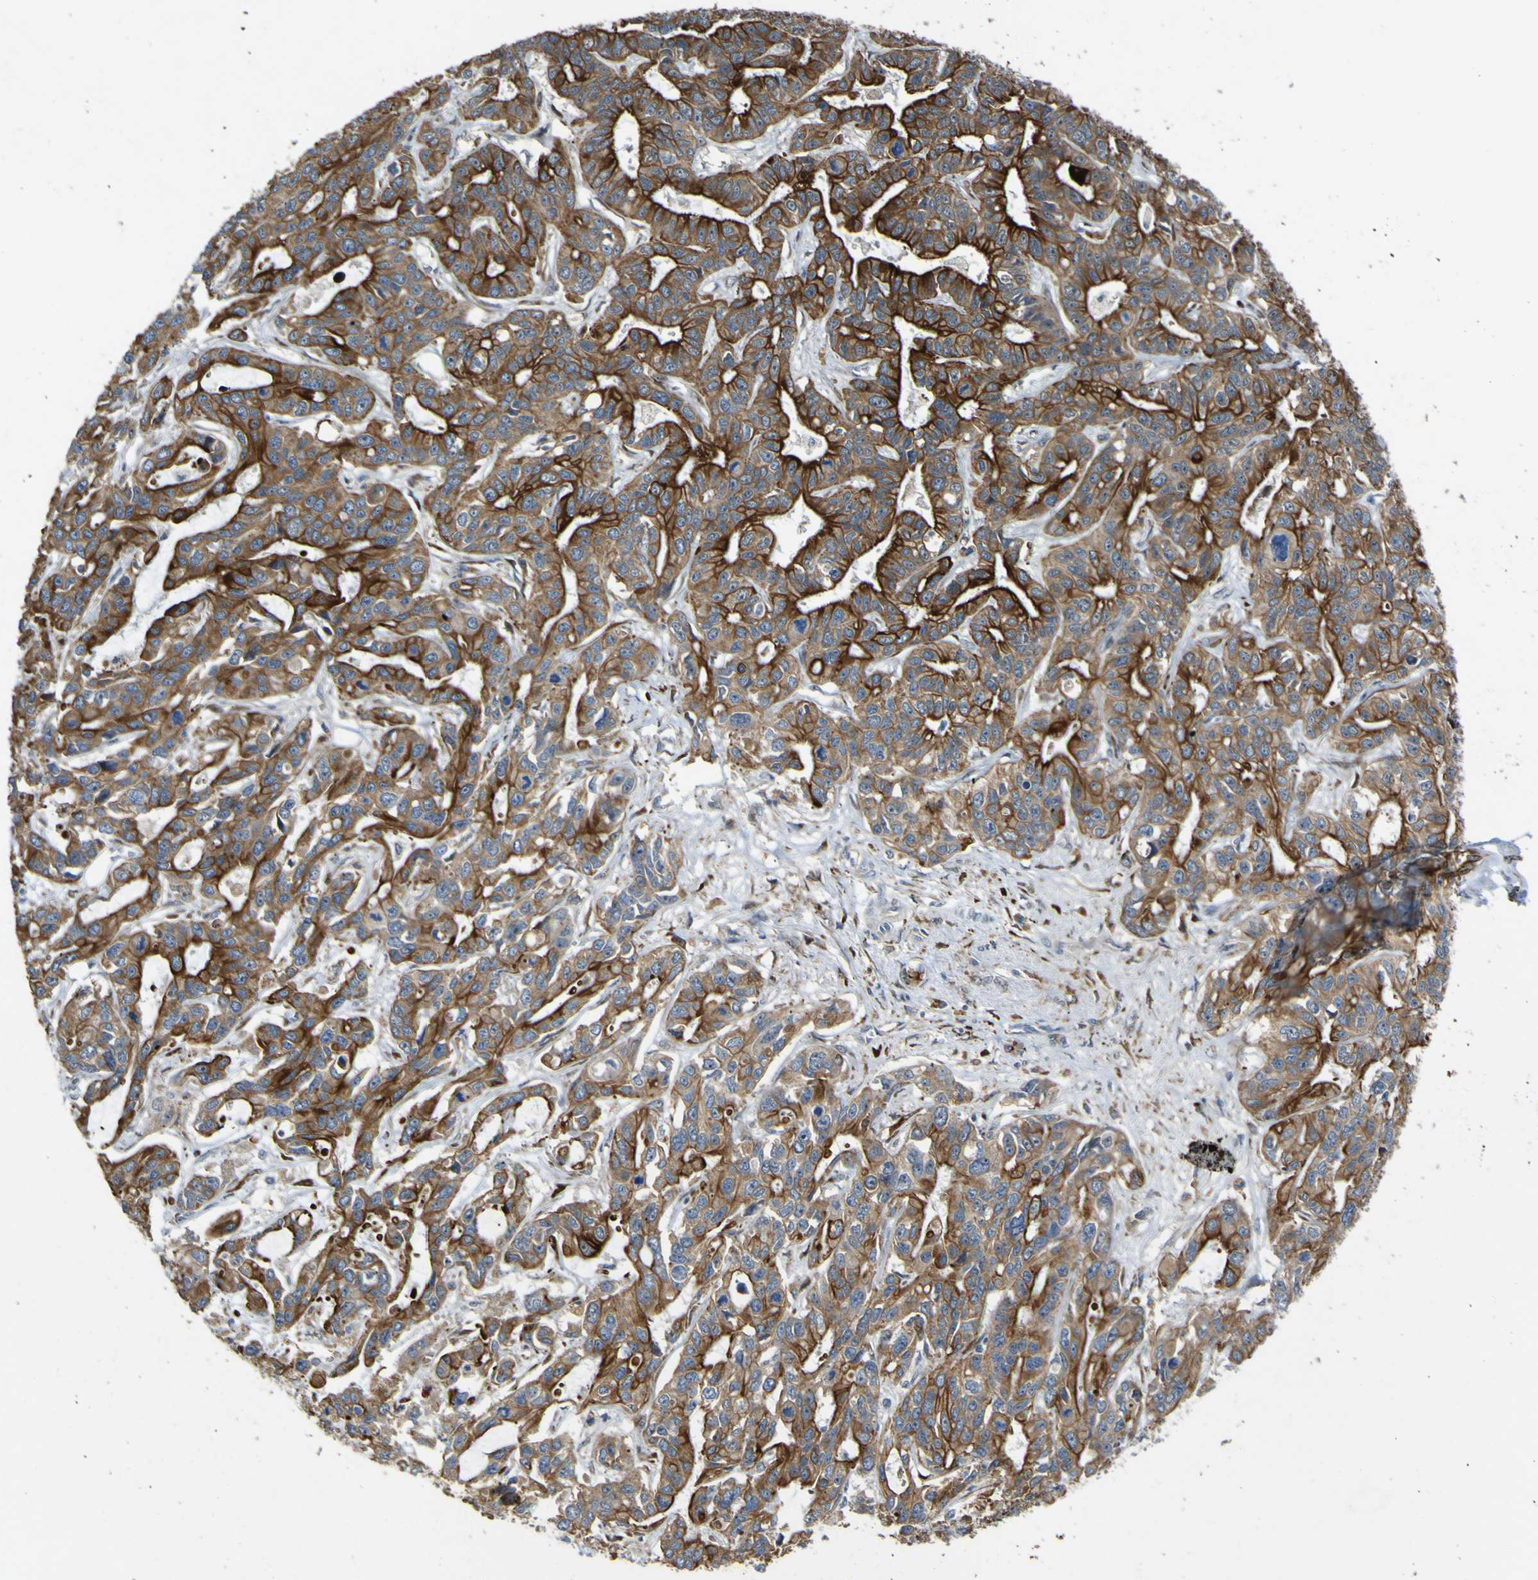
{"staining": {"intensity": "strong", "quantity": ">75%", "location": "cytoplasmic/membranous"}, "tissue": "liver cancer", "cell_type": "Tumor cells", "image_type": "cancer", "snomed": [{"axis": "morphology", "description": "Cholangiocarcinoma"}, {"axis": "topography", "description": "Liver"}], "caption": "DAB immunohistochemical staining of human cholangiocarcinoma (liver) reveals strong cytoplasmic/membranous protein staining in about >75% of tumor cells.", "gene": "LBHD1", "patient": {"sex": "female", "age": 65}}